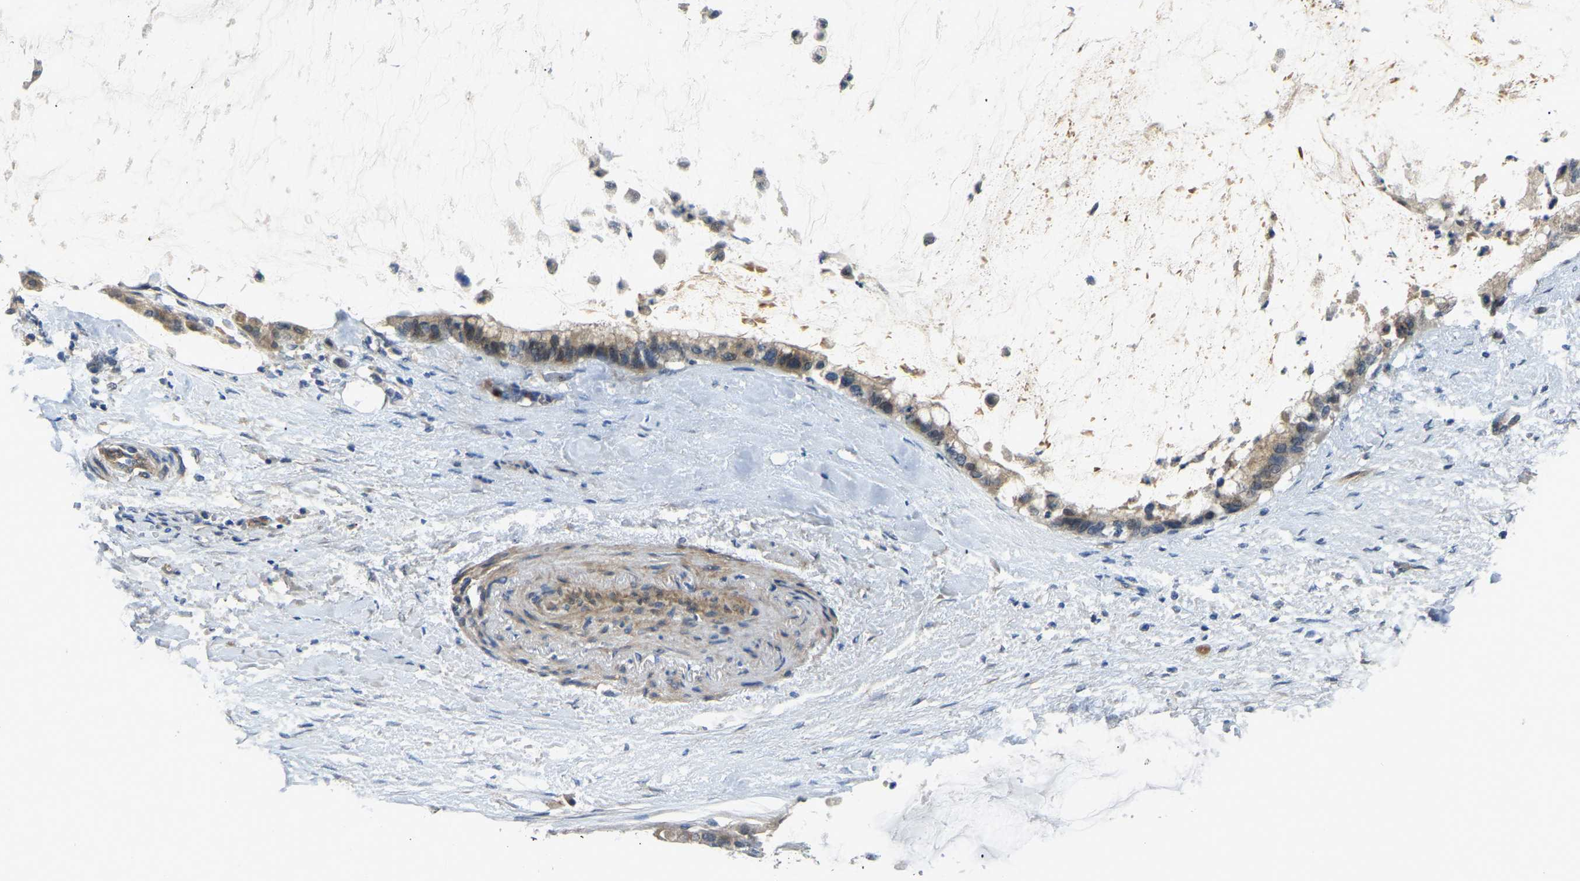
{"staining": {"intensity": "weak", "quantity": ">75%", "location": "cytoplasmic/membranous"}, "tissue": "pancreatic cancer", "cell_type": "Tumor cells", "image_type": "cancer", "snomed": [{"axis": "morphology", "description": "Adenocarcinoma, NOS"}, {"axis": "topography", "description": "Pancreas"}], "caption": "IHC of human adenocarcinoma (pancreatic) shows low levels of weak cytoplasmic/membranous positivity in about >75% of tumor cells.", "gene": "HIGD2B", "patient": {"sex": "male", "age": 41}}